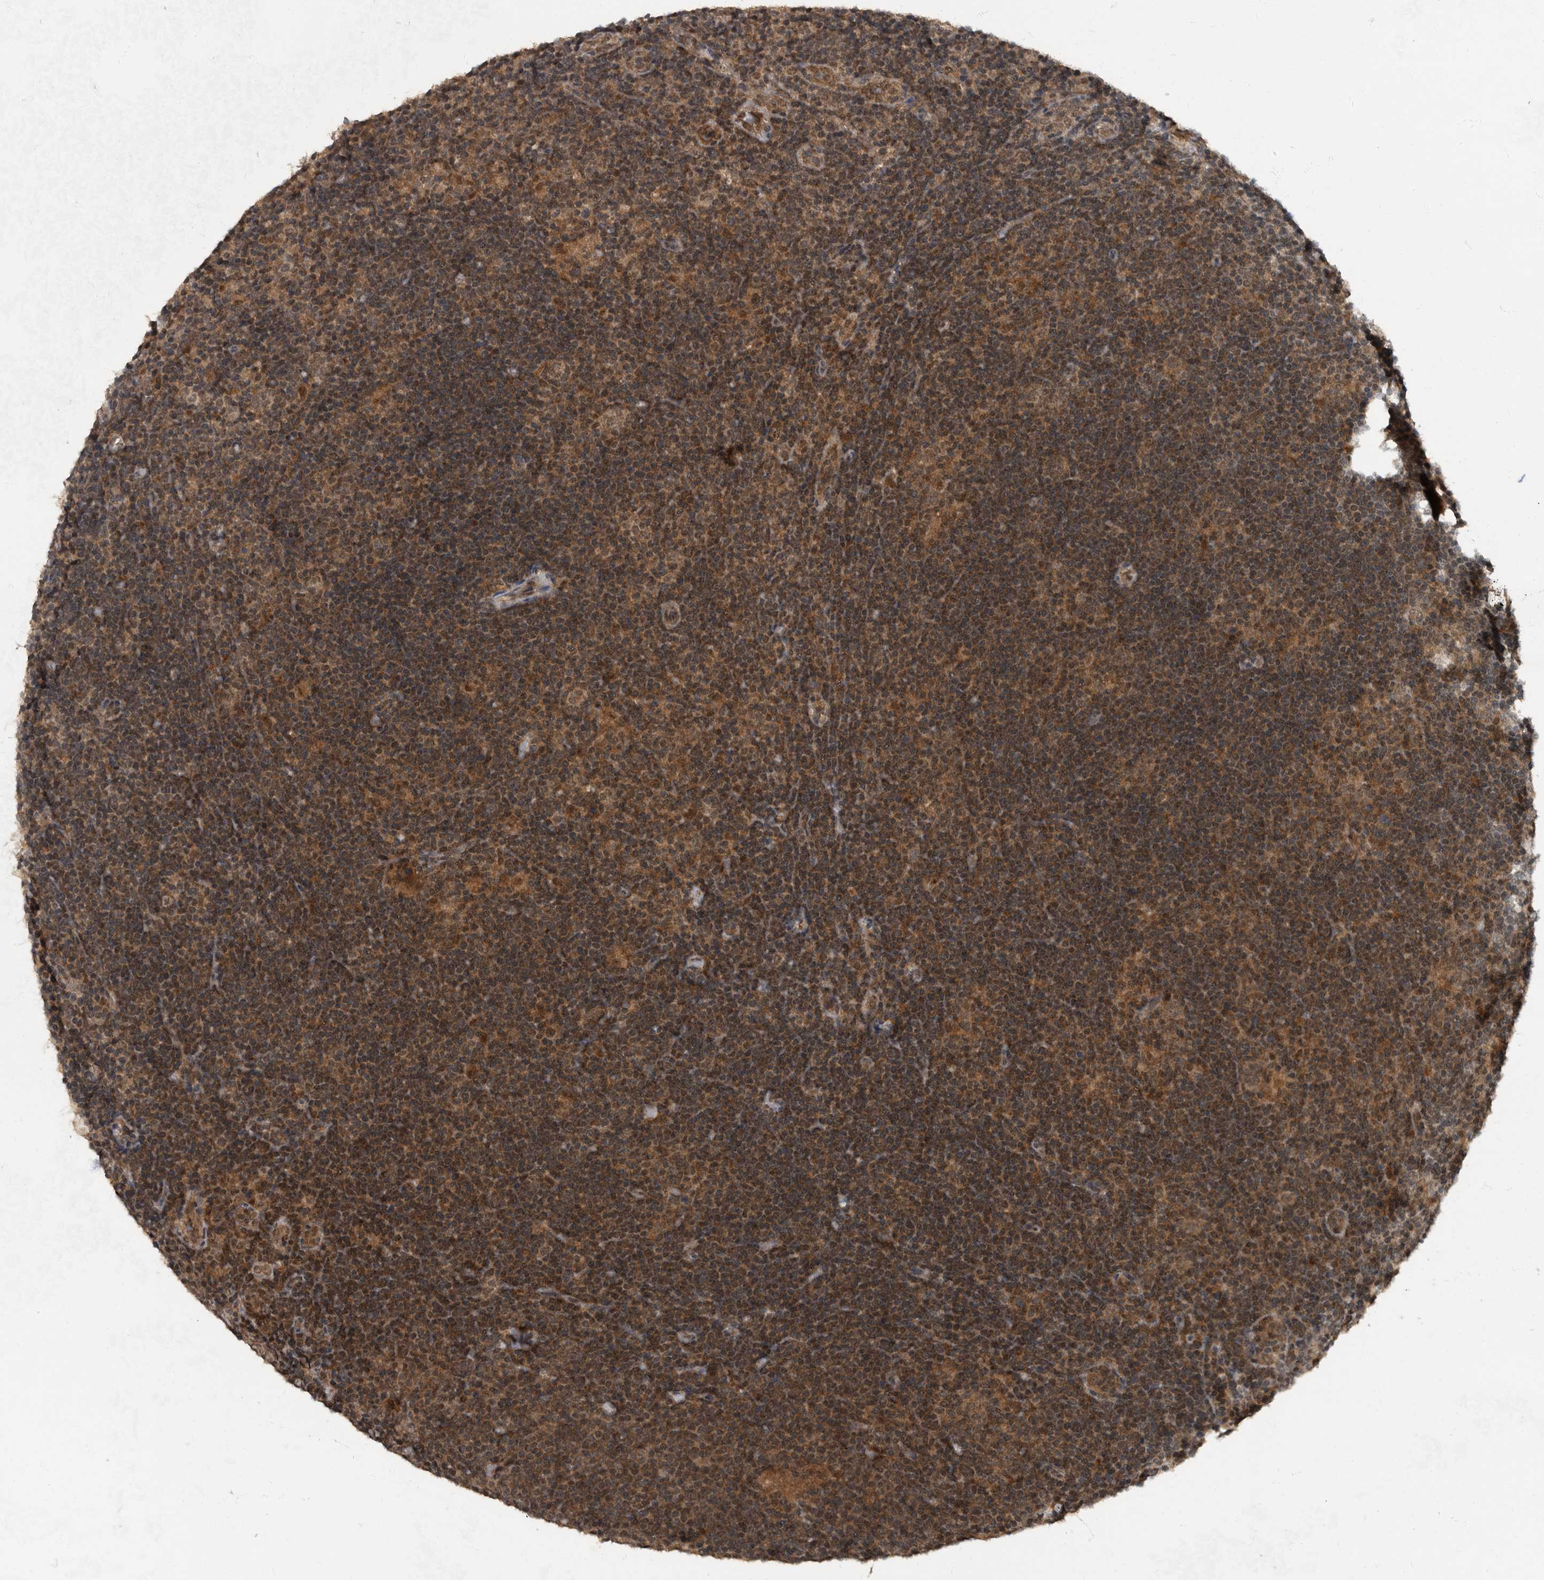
{"staining": {"intensity": "weak", "quantity": "25%-75%", "location": "cytoplasmic/membranous,nuclear"}, "tissue": "lymphoma", "cell_type": "Tumor cells", "image_type": "cancer", "snomed": [{"axis": "morphology", "description": "Hodgkin's disease, NOS"}, {"axis": "topography", "description": "Lymph node"}], "caption": "A high-resolution photomicrograph shows immunohistochemistry (IHC) staining of lymphoma, which shows weak cytoplasmic/membranous and nuclear staining in about 25%-75% of tumor cells. (Stains: DAB in brown, nuclei in blue, Microscopy: brightfield microscopy at high magnification).", "gene": "FOXO1", "patient": {"sex": "female", "age": 57}}